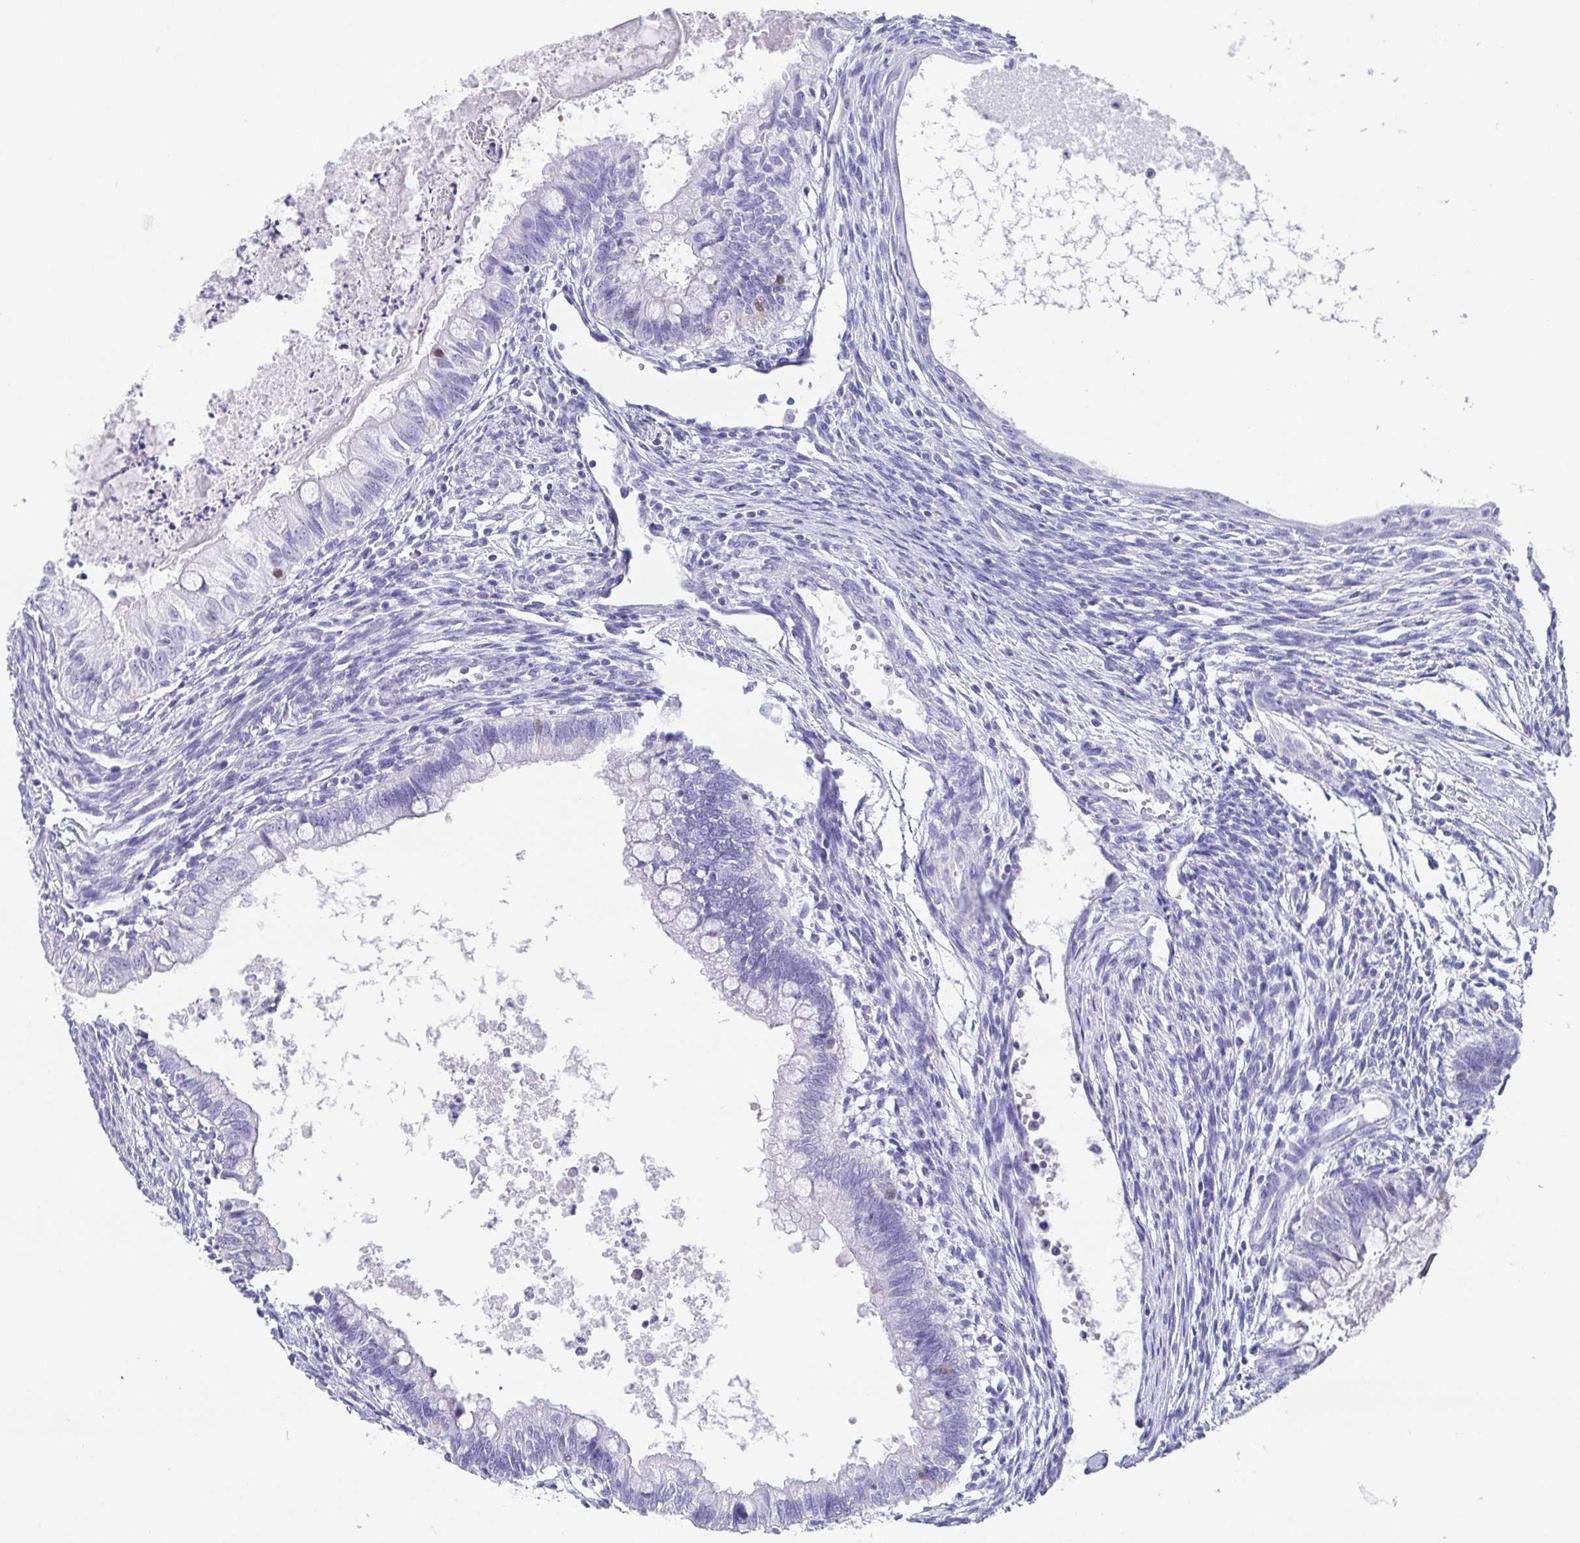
{"staining": {"intensity": "negative", "quantity": "none", "location": "none"}, "tissue": "testis cancer", "cell_type": "Tumor cells", "image_type": "cancer", "snomed": [{"axis": "morphology", "description": "Carcinoma, Embryonal, NOS"}, {"axis": "topography", "description": "Testis"}], "caption": "Immunohistochemistry (IHC) photomicrograph of neoplastic tissue: testis embryonal carcinoma stained with DAB shows no significant protein staining in tumor cells.", "gene": "SCGN", "patient": {"sex": "male", "age": 37}}